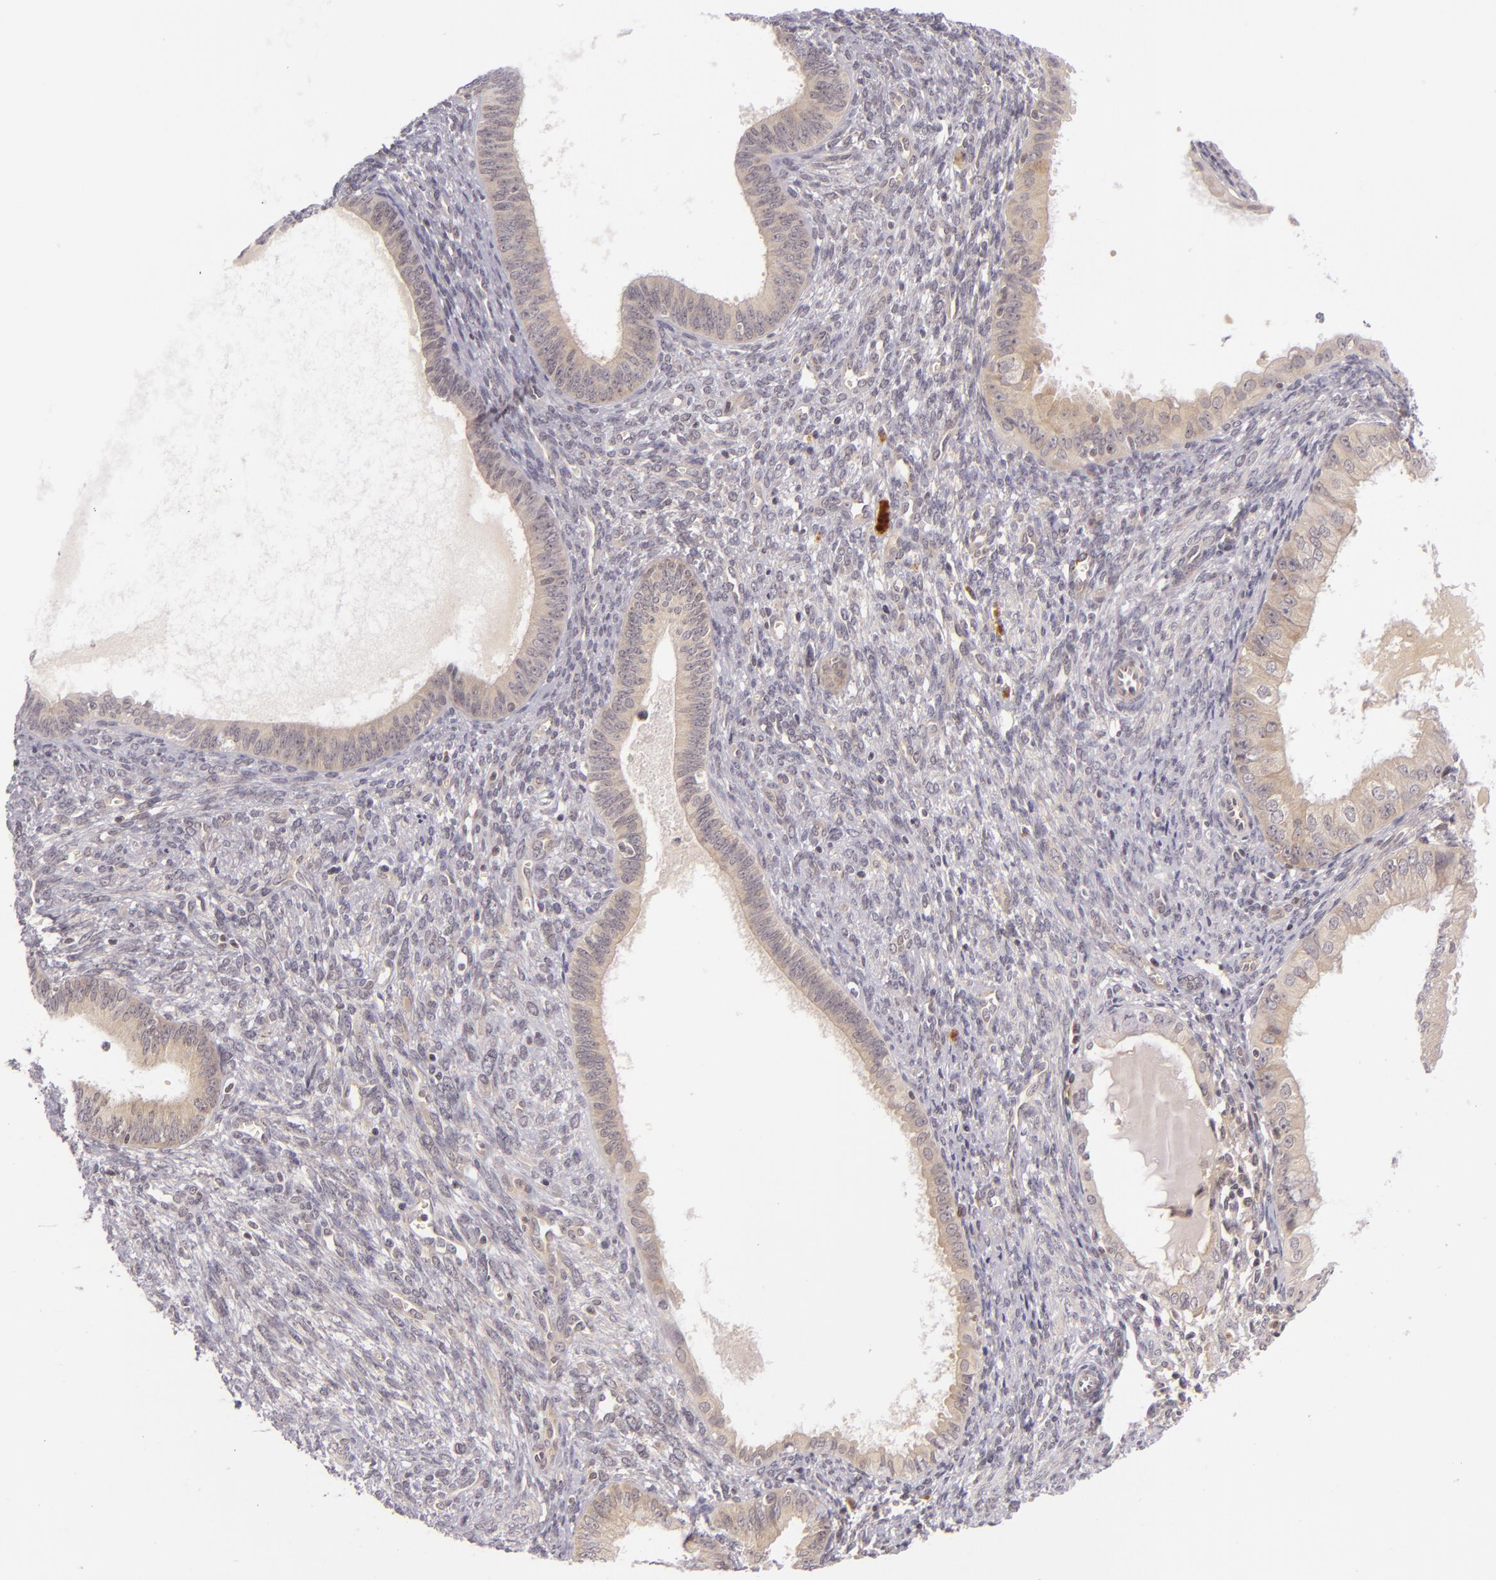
{"staining": {"intensity": "weak", "quantity": ">75%", "location": "cytoplasmic/membranous"}, "tissue": "endometrial cancer", "cell_type": "Tumor cells", "image_type": "cancer", "snomed": [{"axis": "morphology", "description": "Adenocarcinoma, NOS"}, {"axis": "topography", "description": "Endometrium"}], "caption": "This micrograph displays IHC staining of endometrial cancer (adenocarcinoma), with low weak cytoplasmic/membranous staining in approximately >75% of tumor cells.", "gene": "CASP8", "patient": {"sex": "female", "age": 76}}